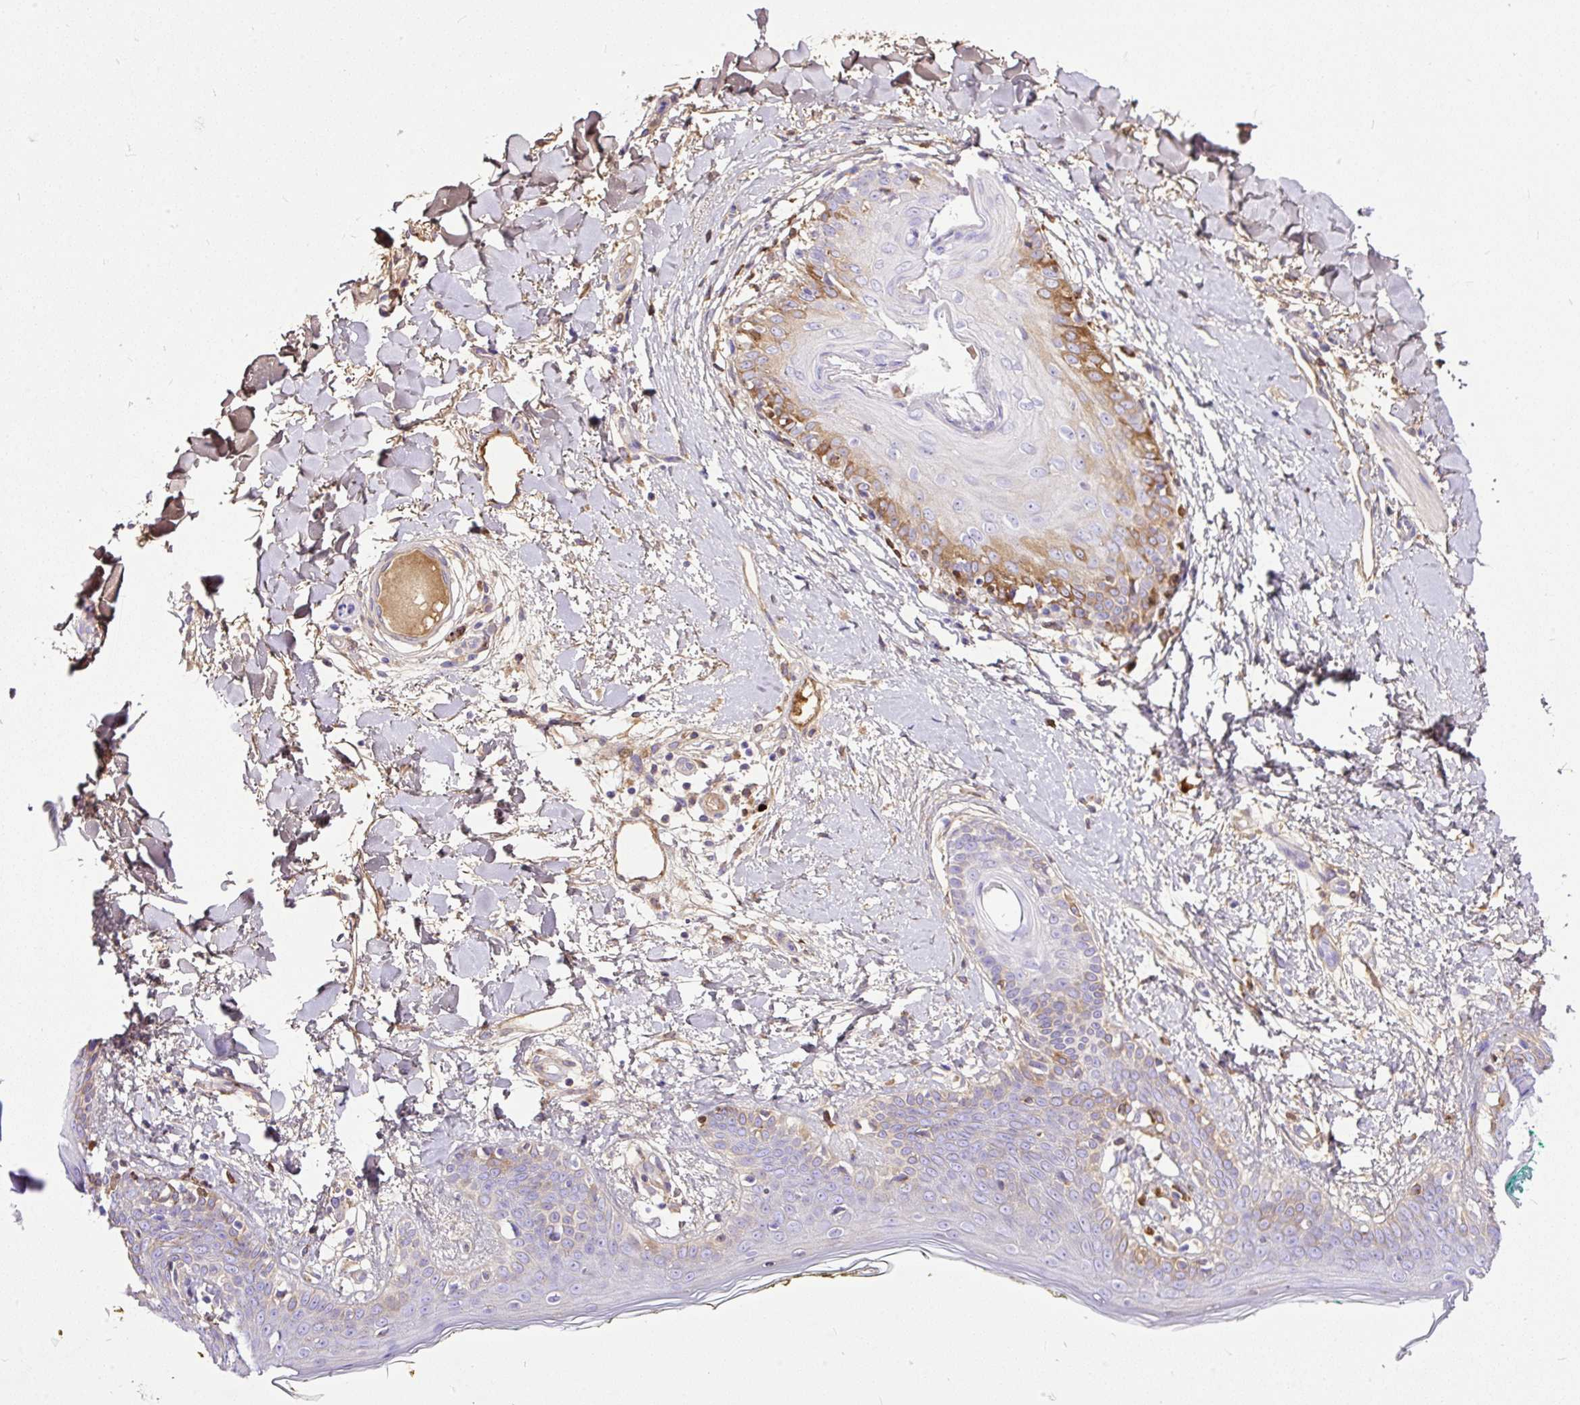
{"staining": {"intensity": "negative", "quantity": "none", "location": "none"}, "tissue": "skin", "cell_type": "Fibroblasts", "image_type": "normal", "snomed": [{"axis": "morphology", "description": "Normal tissue, NOS"}, {"axis": "topography", "description": "Skin"}], "caption": "Immunohistochemistry photomicrograph of normal human skin stained for a protein (brown), which demonstrates no staining in fibroblasts.", "gene": "CLEC3B", "patient": {"sex": "female", "age": 34}}